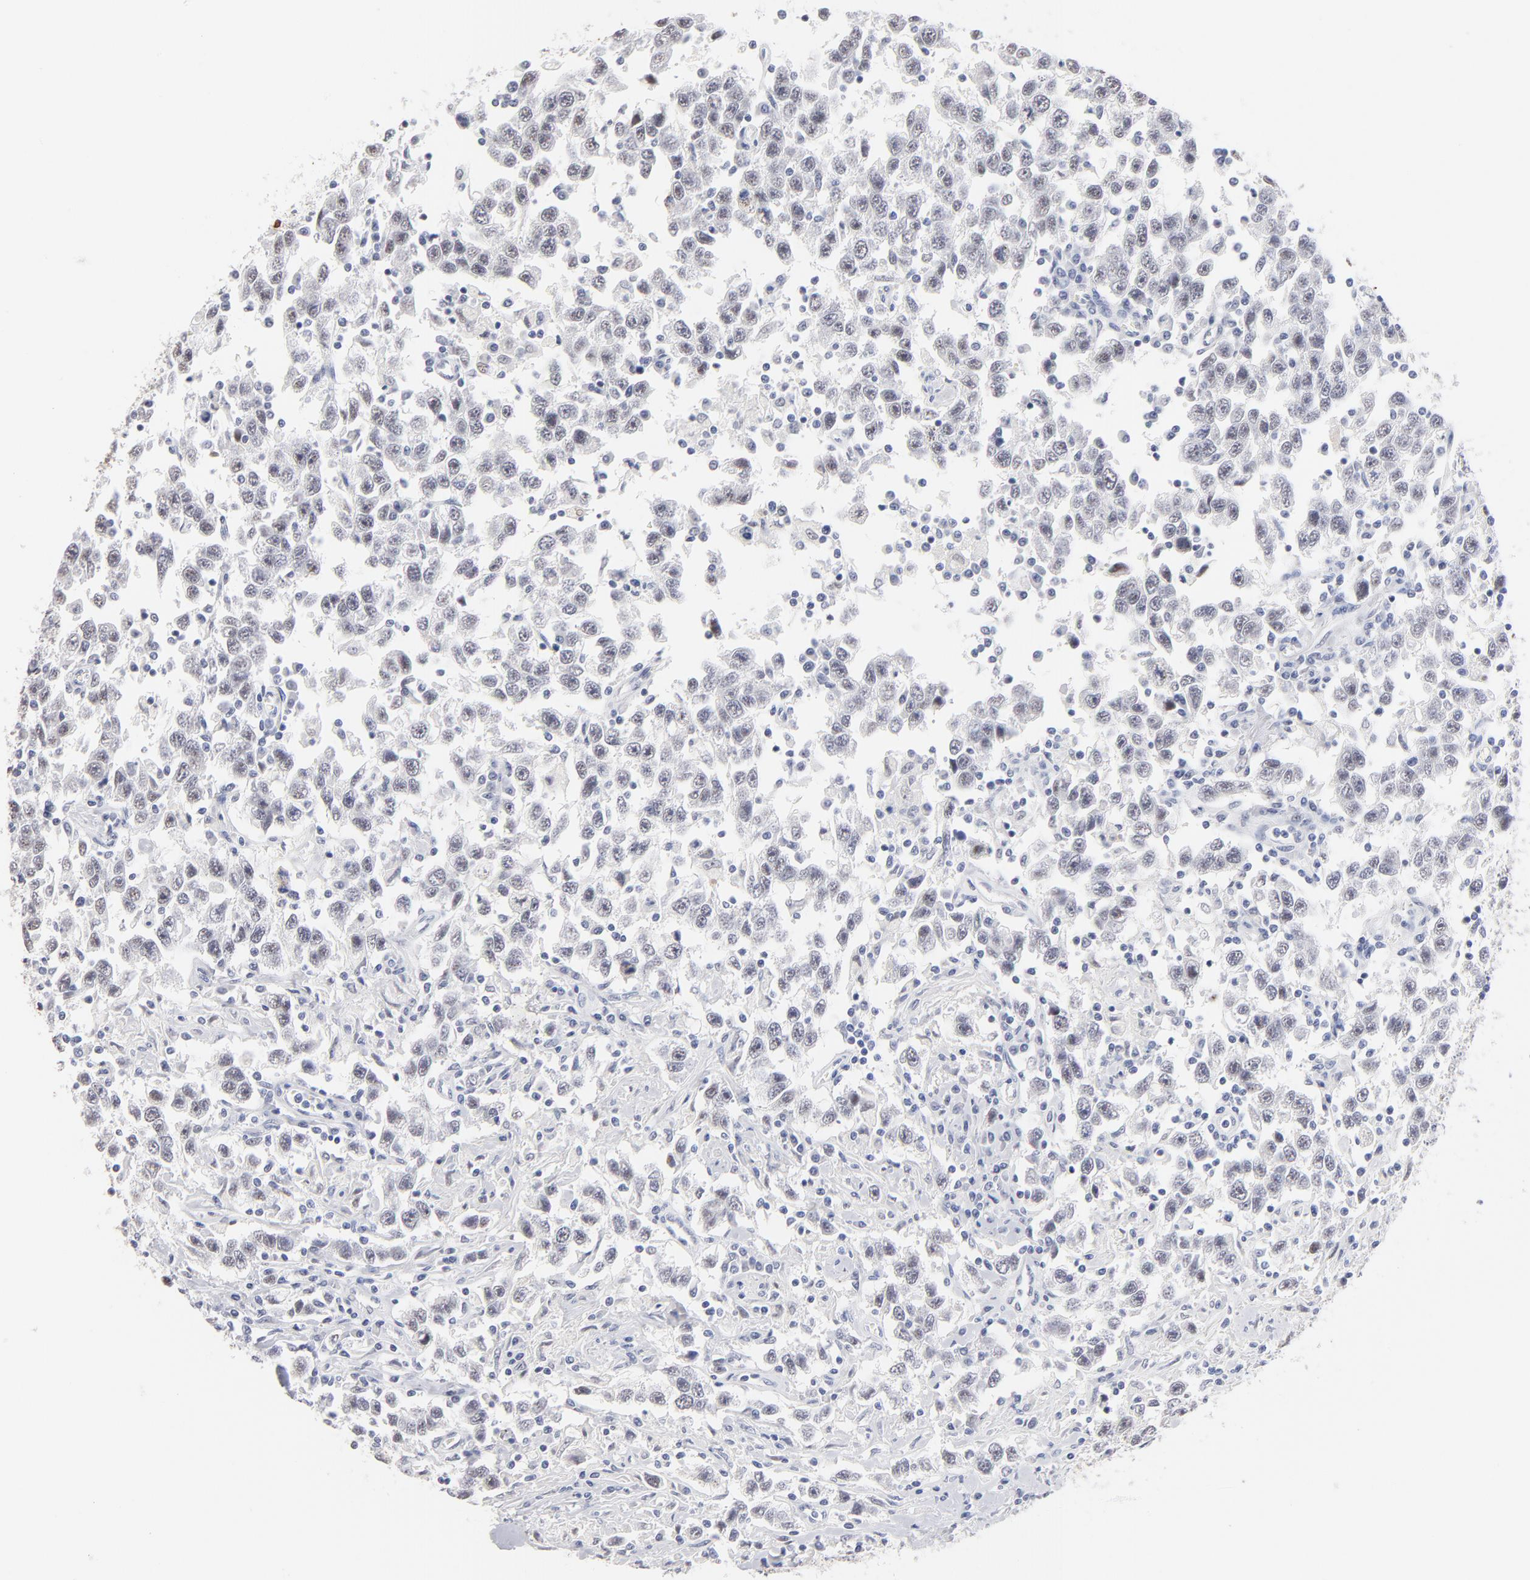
{"staining": {"intensity": "negative", "quantity": "none", "location": "none"}, "tissue": "testis cancer", "cell_type": "Tumor cells", "image_type": "cancer", "snomed": [{"axis": "morphology", "description": "Seminoma, NOS"}, {"axis": "topography", "description": "Testis"}], "caption": "A high-resolution micrograph shows immunohistochemistry staining of seminoma (testis), which demonstrates no significant positivity in tumor cells. The staining is performed using DAB brown chromogen with nuclei counter-stained in using hematoxylin.", "gene": "KHNYN", "patient": {"sex": "male", "age": 41}}